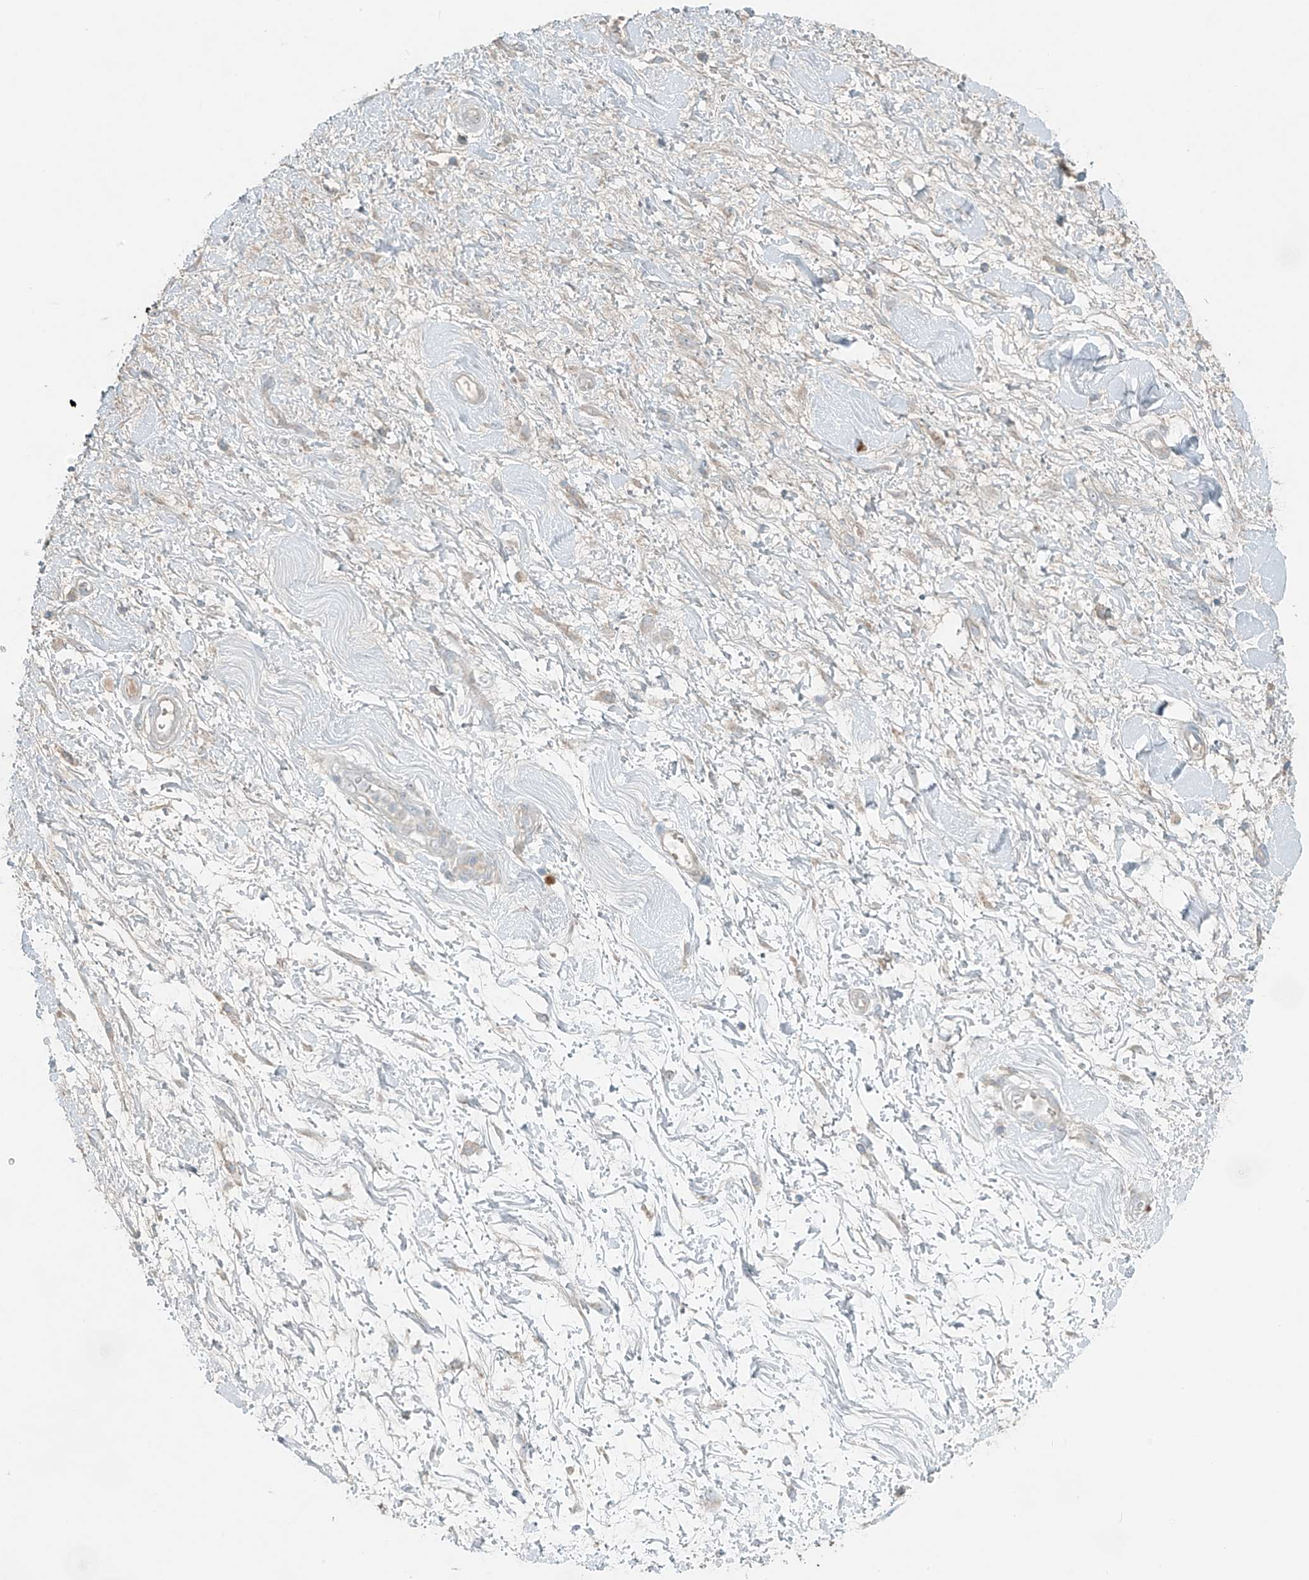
{"staining": {"intensity": "negative", "quantity": "none", "location": "none"}, "tissue": "soft tissue", "cell_type": "Chondrocytes", "image_type": "normal", "snomed": [{"axis": "morphology", "description": "Normal tissue, NOS"}, {"axis": "morphology", "description": "Adenocarcinoma, NOS"}, {"axis": "topography", "description": "Pancreas"}, {"axis": "topography", "description": "Peripheral nerve tissue"}], "caption": "Immunohistochemistry photomicrograph of unremarkable soft tissue stained for a protein (brown), which reveals no positivity in chondrocytes. (DAB (3,3'-diaminobenzidine) immunohistochemistry (IHC), high magnification).", "gene": "FAM131C", "patient": {"sex": "male", "age": 59}}